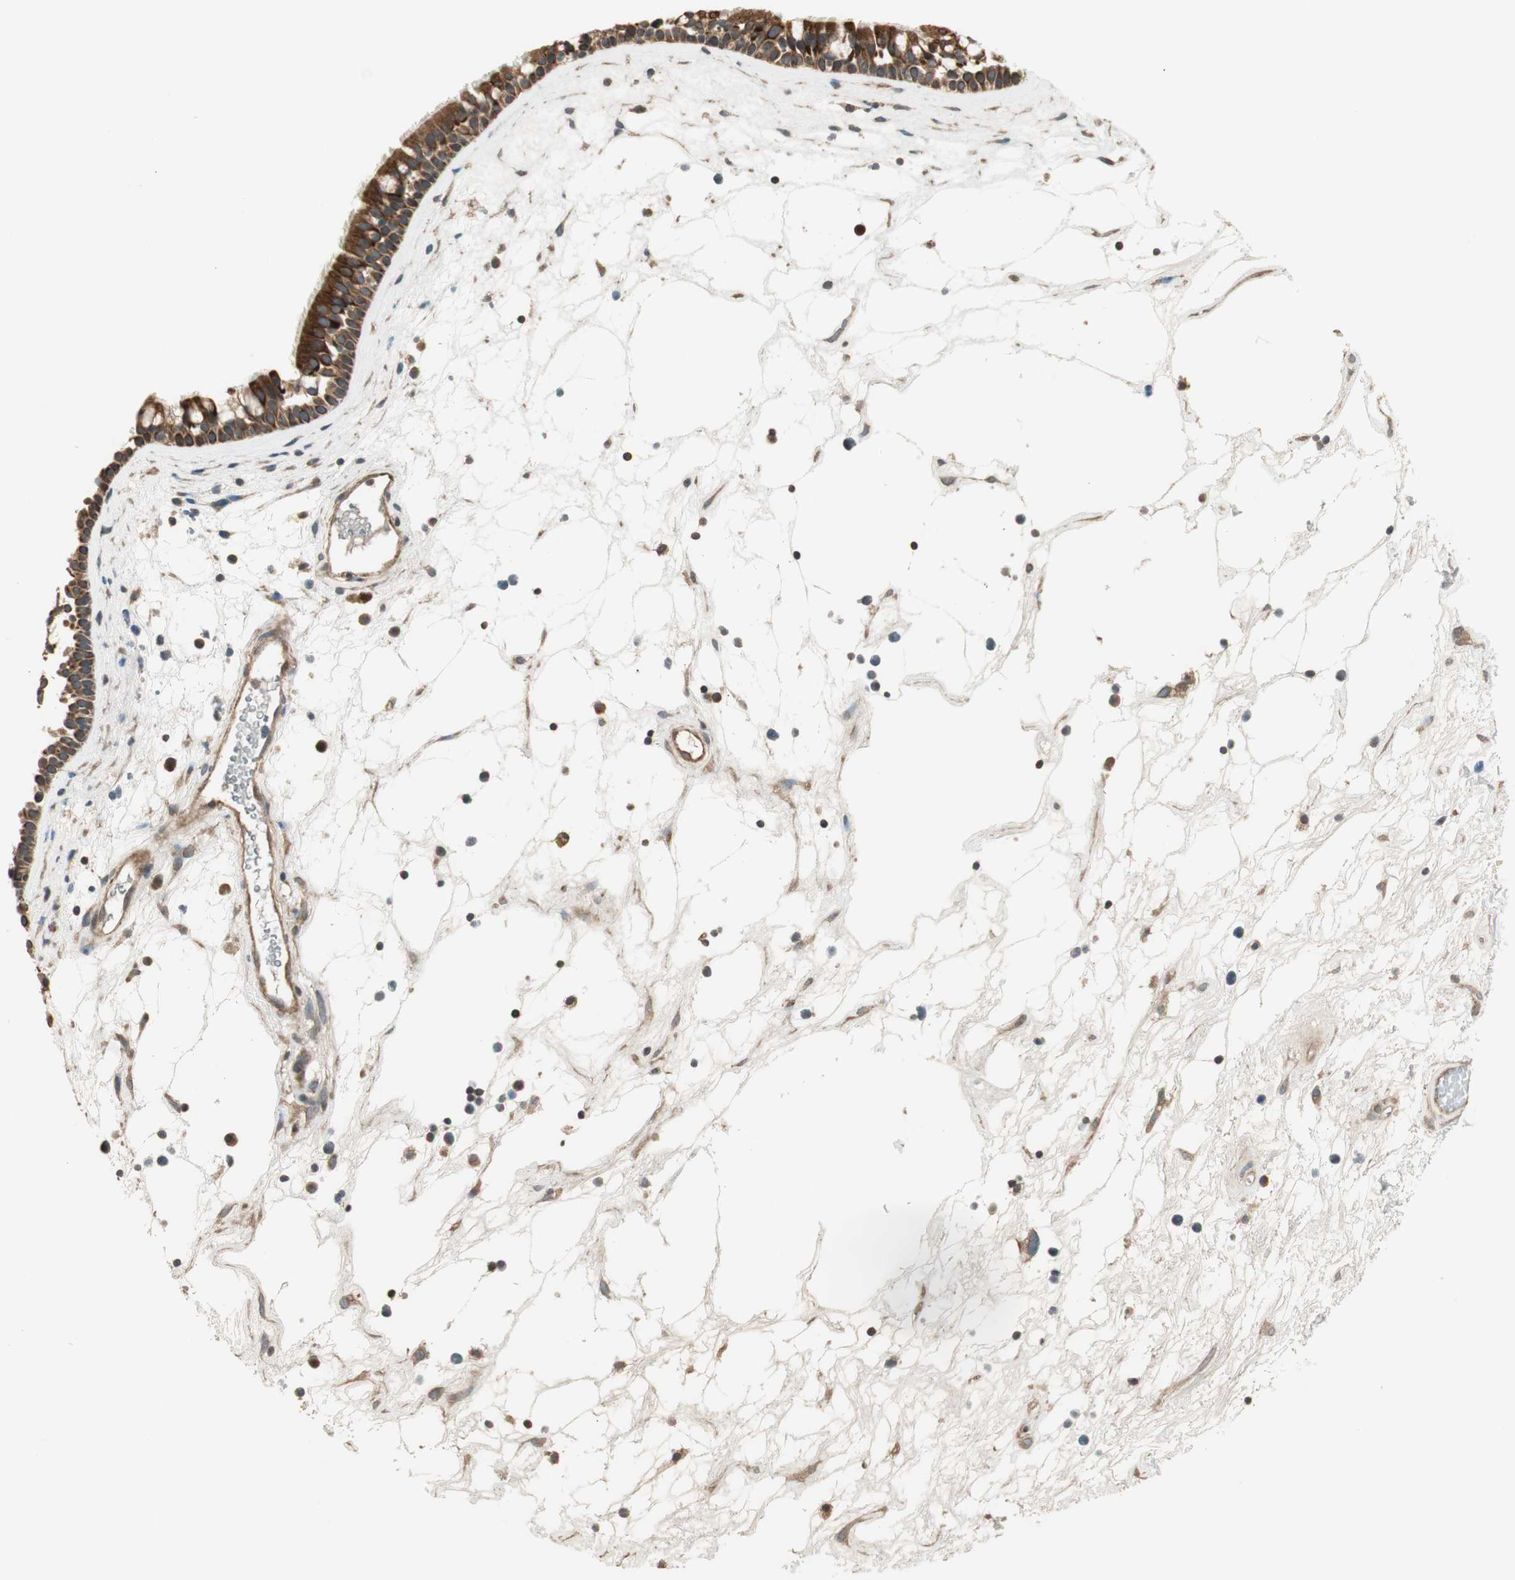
{"staining": {"intensity": "strong", "quantity": ">75%", "location": "cytoplasmic/membranous"}, "tissue": "nasopharynx", "cell_type": "Respiratory epithelial cells", "image_type": "normal", "snomed": [{"axis": "morphology", "description": "Normal tissue, NOS"}, {"axis": "morphology", "description": "Inflammation, NOS"}, {"axis": "topography", "description": "Nasopharynx"}], "caption": "Immunohistochemistry (IHC) micrograph of normal nasopharynx: nasopharynx stained using IHC exhibits high levels of strong protein expression localized specifically in the cytoplasmic/membranous of respiratory epithelial cells, appearing as a cytoplasmic/membranous brown color.", "gene": "PFDN5", "patient": {"sex": "male", "age": 48}}